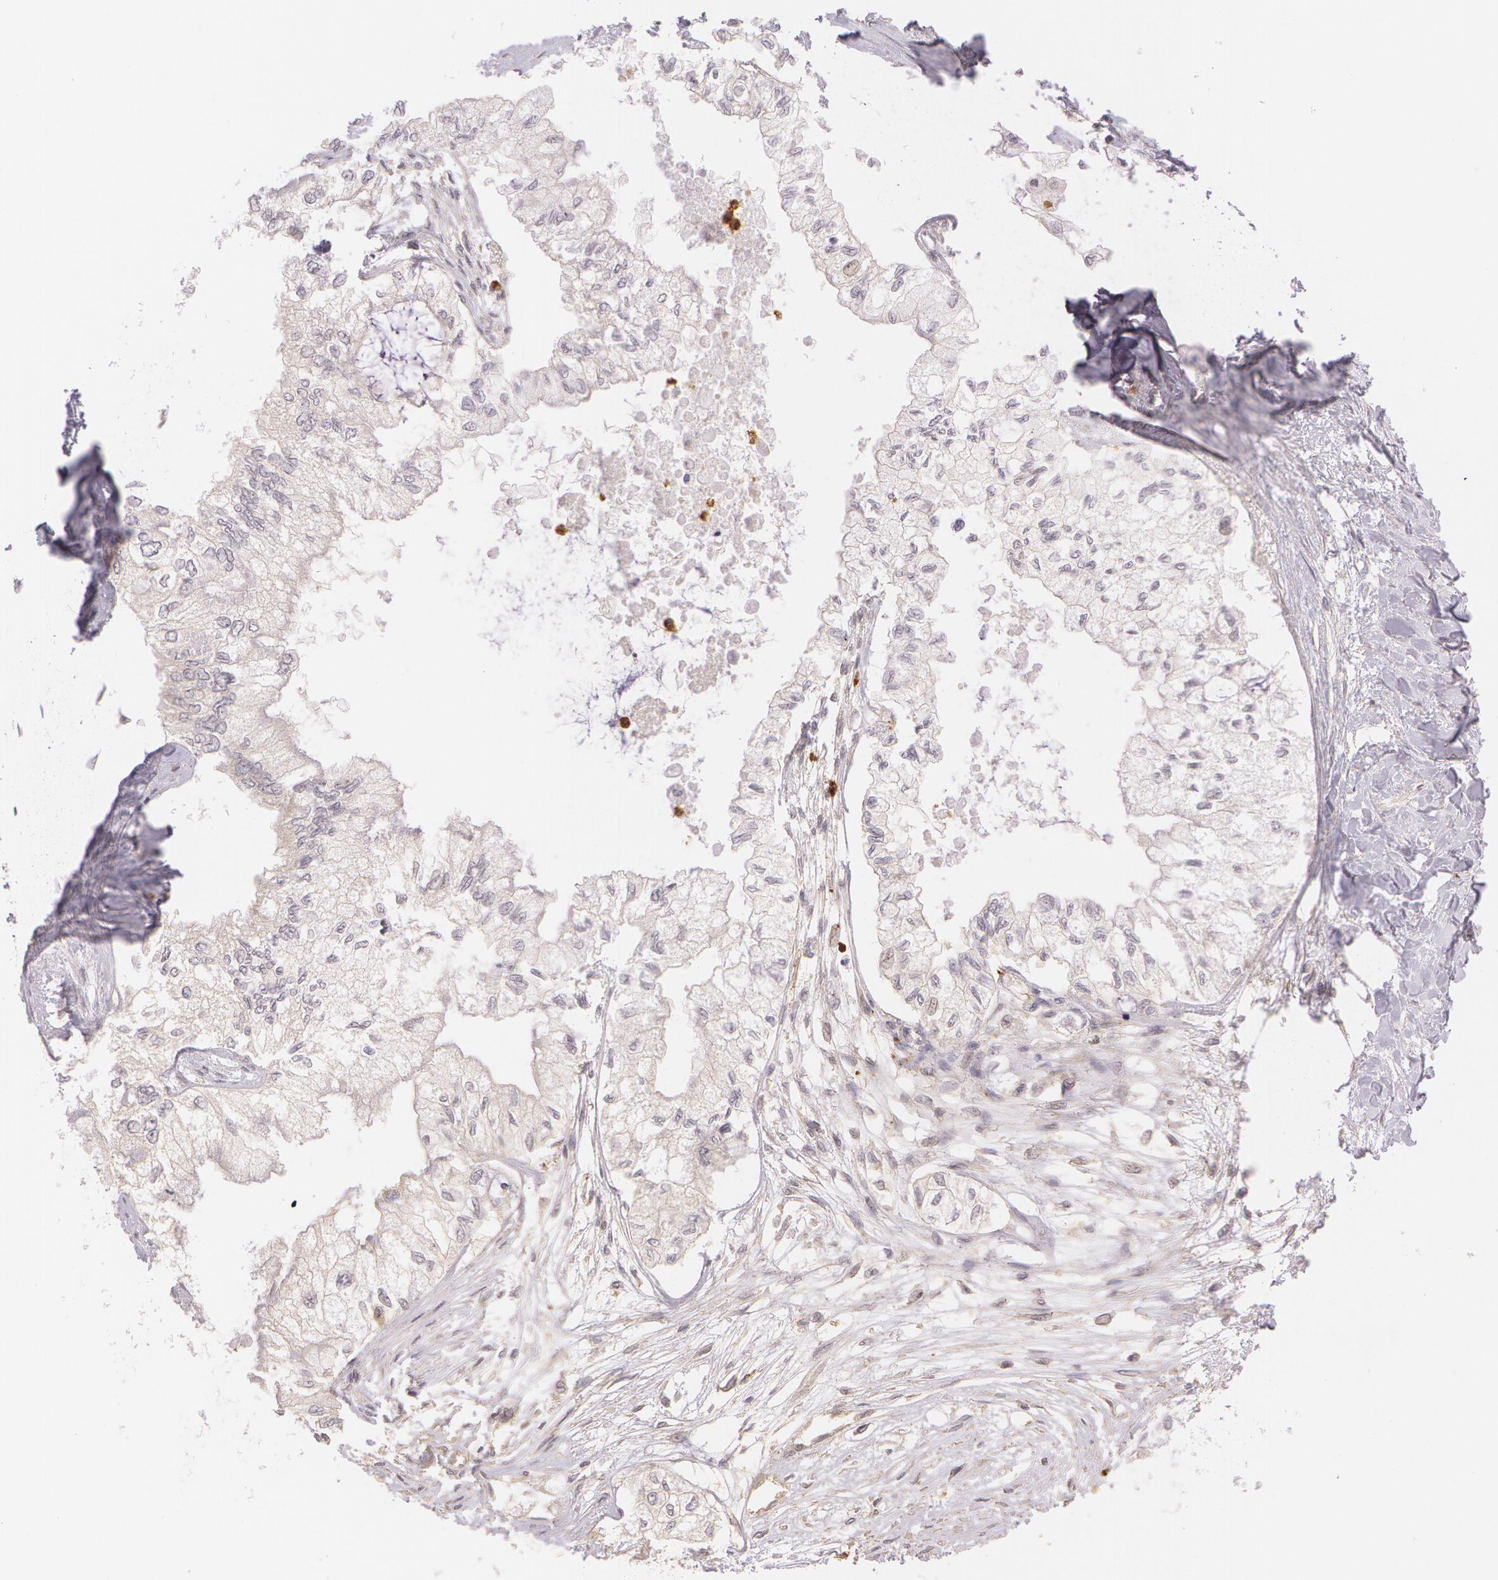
{"staining": {"intensity": "weak", "quantity": ">75%", "location": "cytoplasmic/membranous"}, "tissue": "pancreatic cancer", "cell_type": "Tumor cells", "image_type": "cancer", "snomed": [{"axis": "morphology", "description": "Adenocarcinoma, NOS"}, {"axis": "topography", "description": "Pancreas"}], "caption": "Protein expression analysis of human pancreatic cancer reveals weak cytoplasmic/membranous expression in approximately >75% of tumor cells.", "gene": "ATG2B", "patient": {"sex": "male", "age": 79}}